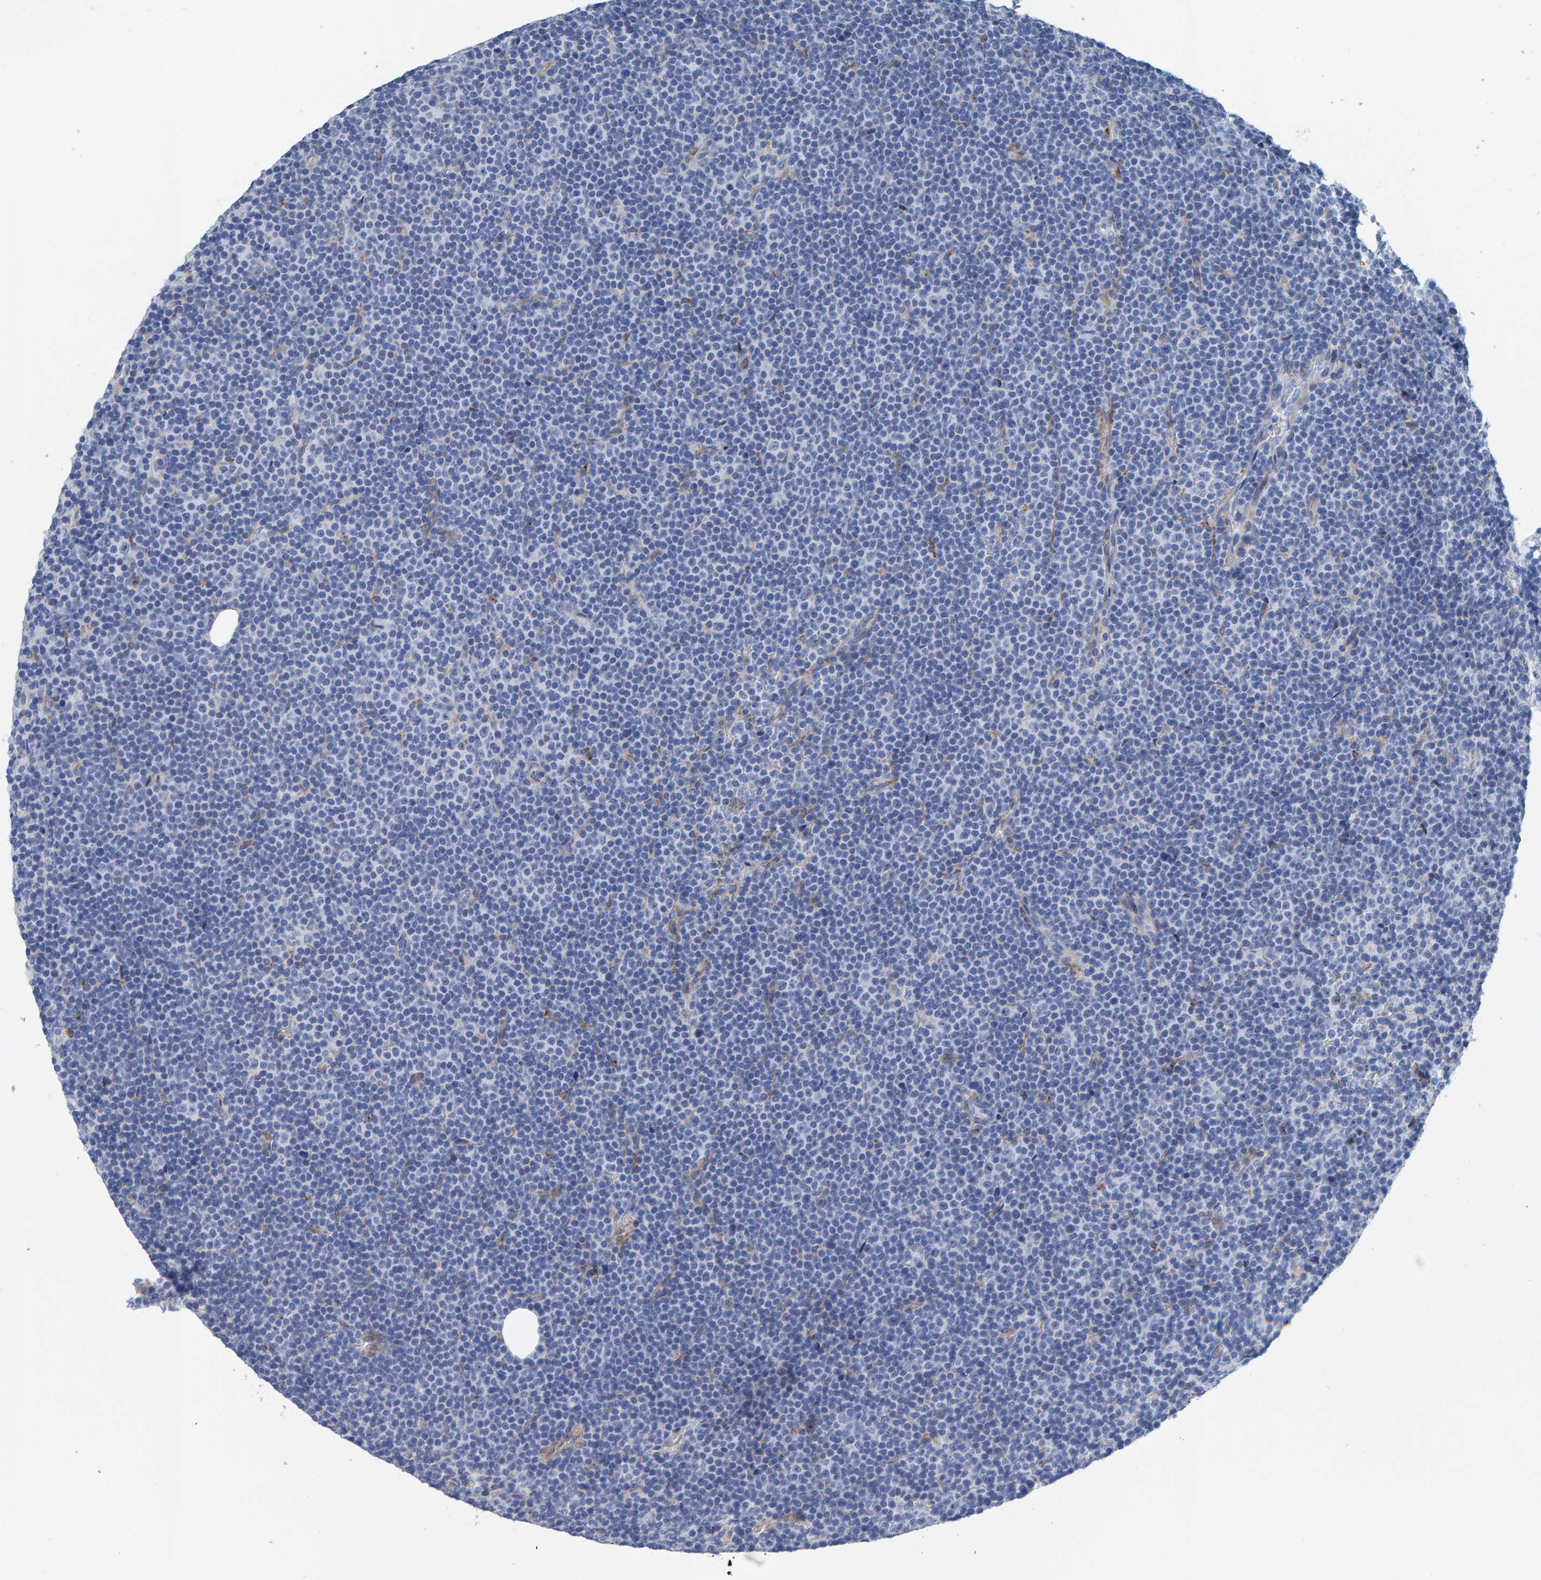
{"staining": {"intensity": "negative", "quantity": "none", "location": "none"}, "tissue": "lymphoma", "cell_type": "Tumor cells", "image_type": "cancer", "snomed": [{"axis": "morphology", "description": "Malignant lymphoma, non-Hodgkin's type, Low grade"}, {"axis": "topography", "description": "Lymph node"}], "caption": "This is an immunohistochemistry (IHC) micrograph of low-grade malignant lymphoma, non-Hodgkin's type. There is no expression in tumor cells.", "gene": "LRP1", "patient": {"sex": "female", "age": 67}}